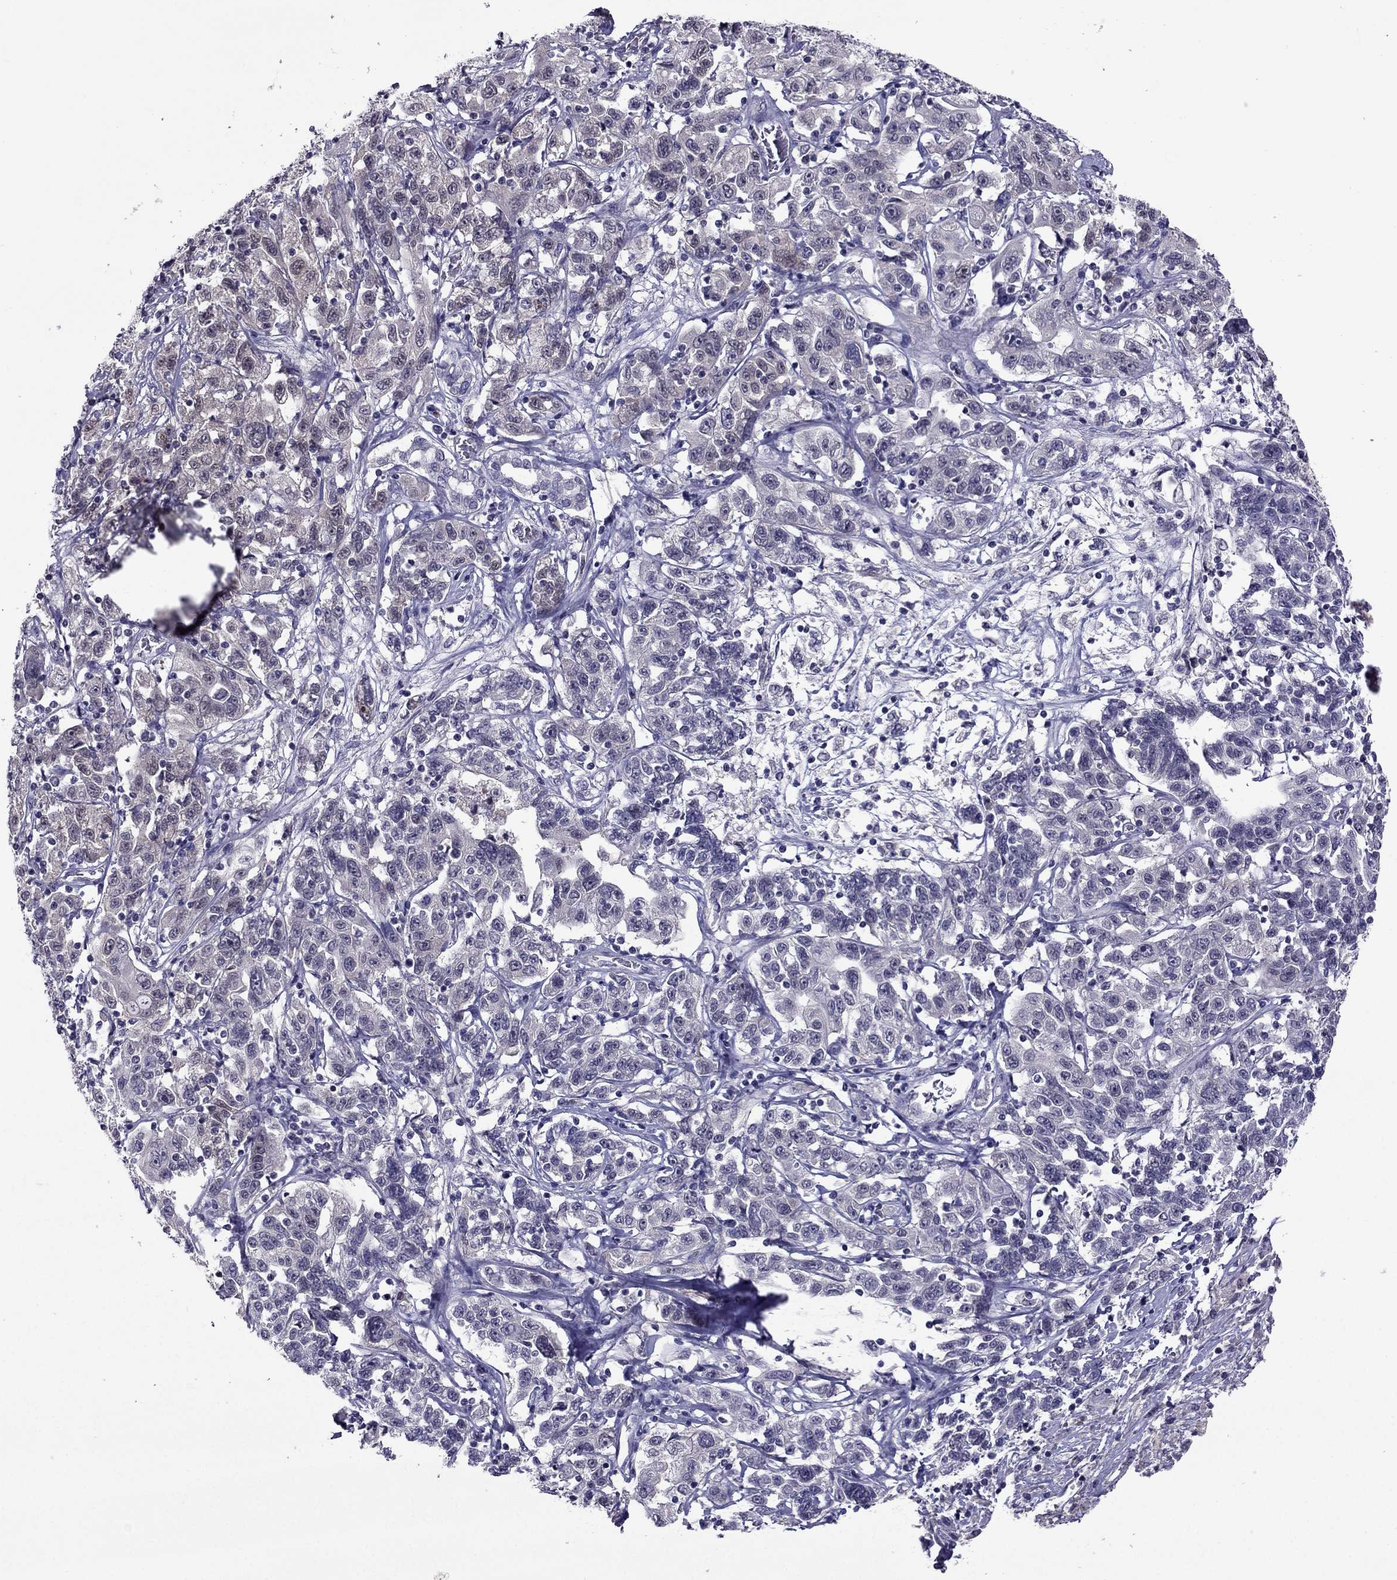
{"staining": {"intensity": "negative", "quantity": "none", "location": "none"}, "tissue": "liver cancer", "cell_type": "Tumor cells", "image_type": "cancer", "snomed": [{"axis": "morphology", "description": "Adenocarcinoma, NOS"}, {"axis": "morphology", "description": "Cholangiocarcinoma"}, {"axis": "topography", "description": "Liver"}], "caption": "There is no significant staining in tumor cells of liver adenocarcinoma.", "gene": "CDK5", "patient": {"sex": "male", "age": 64}}